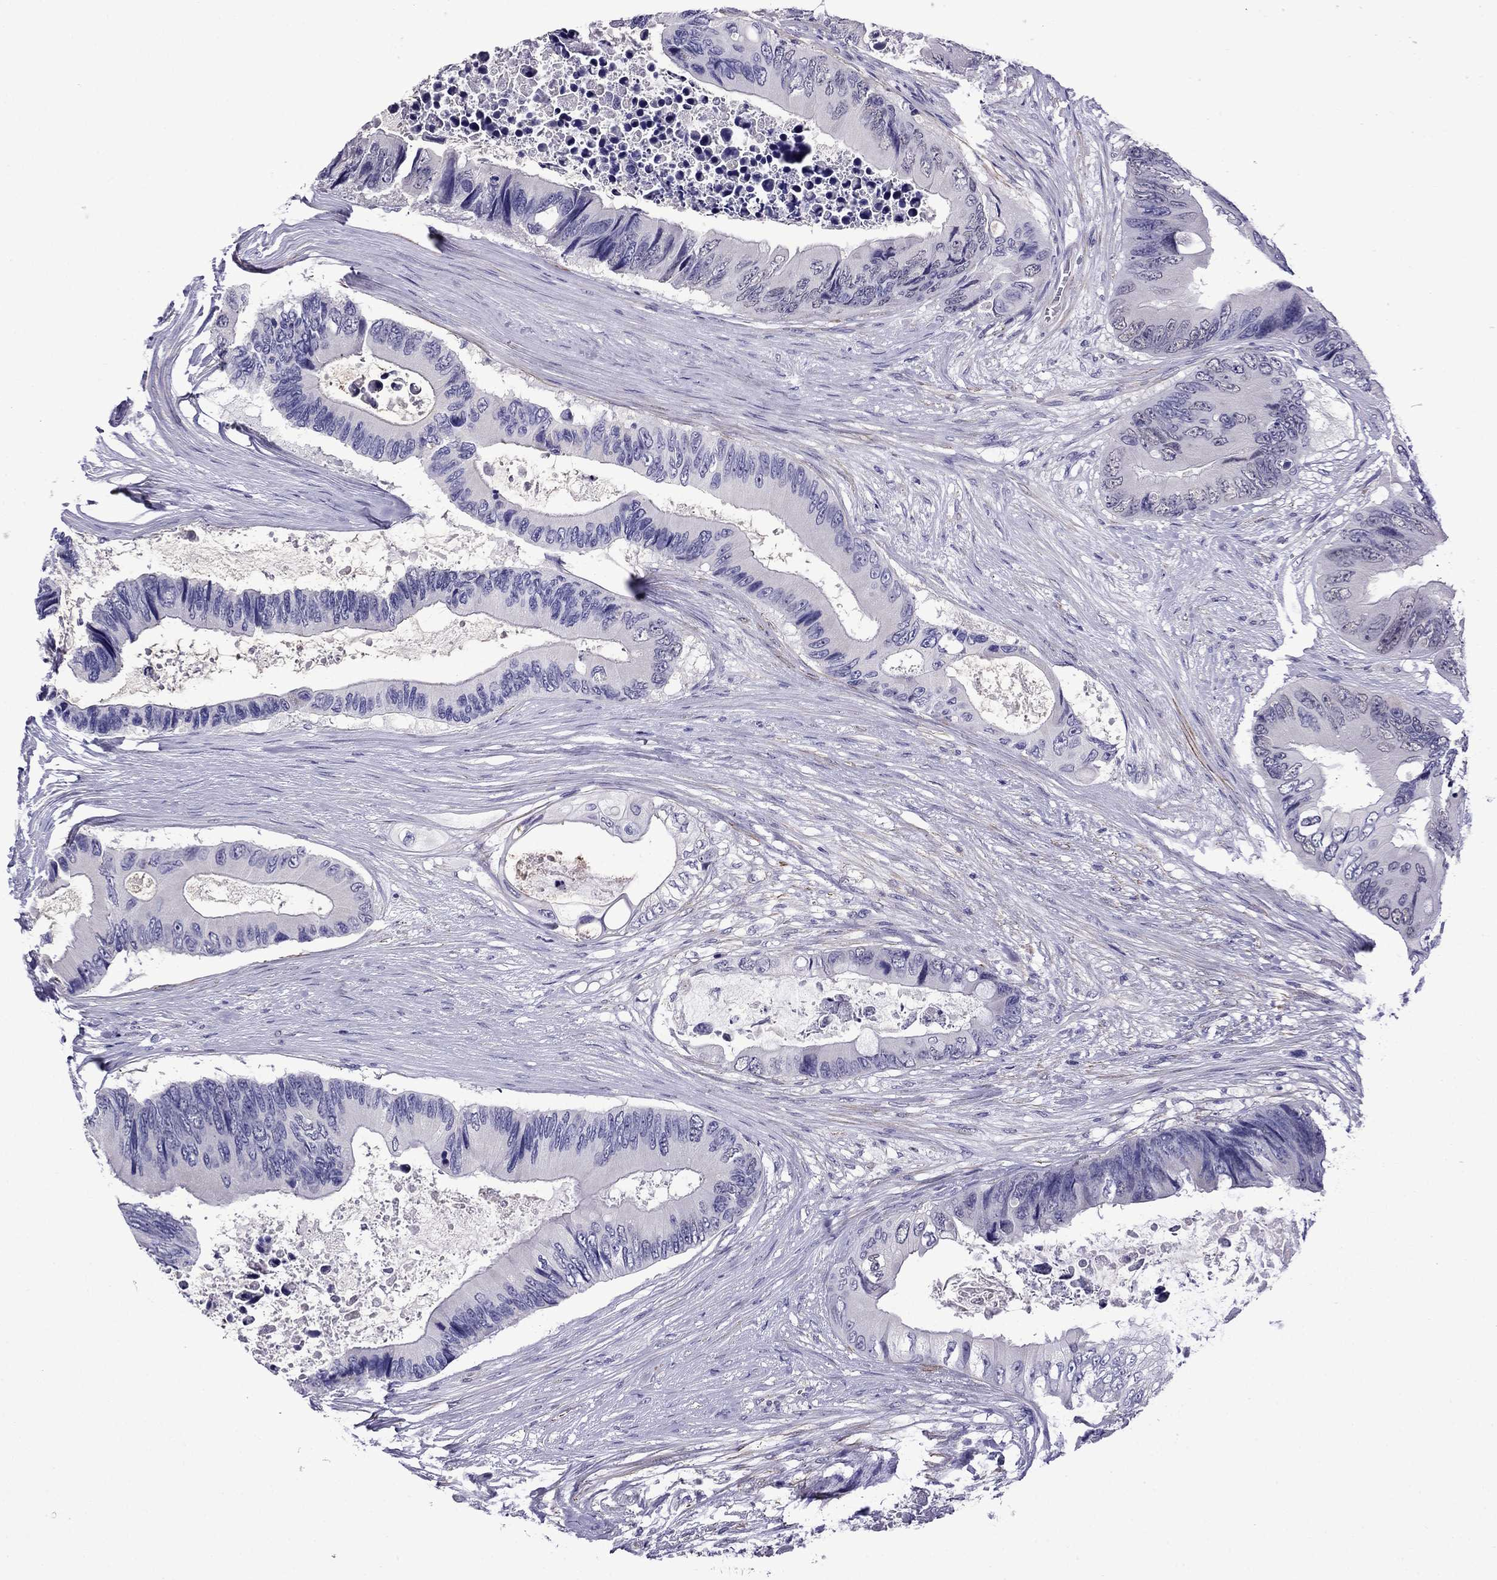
{"staining": {"intensity": "negative", "quantity": "none", "location": "none"}, "tissue": "colorectal cancer", "cell_type": "Tumor cells", "image_type": "cancer", "snomed": [{"axis": "morphology", "description": "Adenocarcinoma, NOS"}, {"axis": "topography", "description": "Rectum"}], "caption": "This is an immunohistochemistry (IHC) image of colorectal cancer. There is no staining in tumor cells.", "gene": "CHRNA5", "patient": {"sex": "male", "age": 63}}